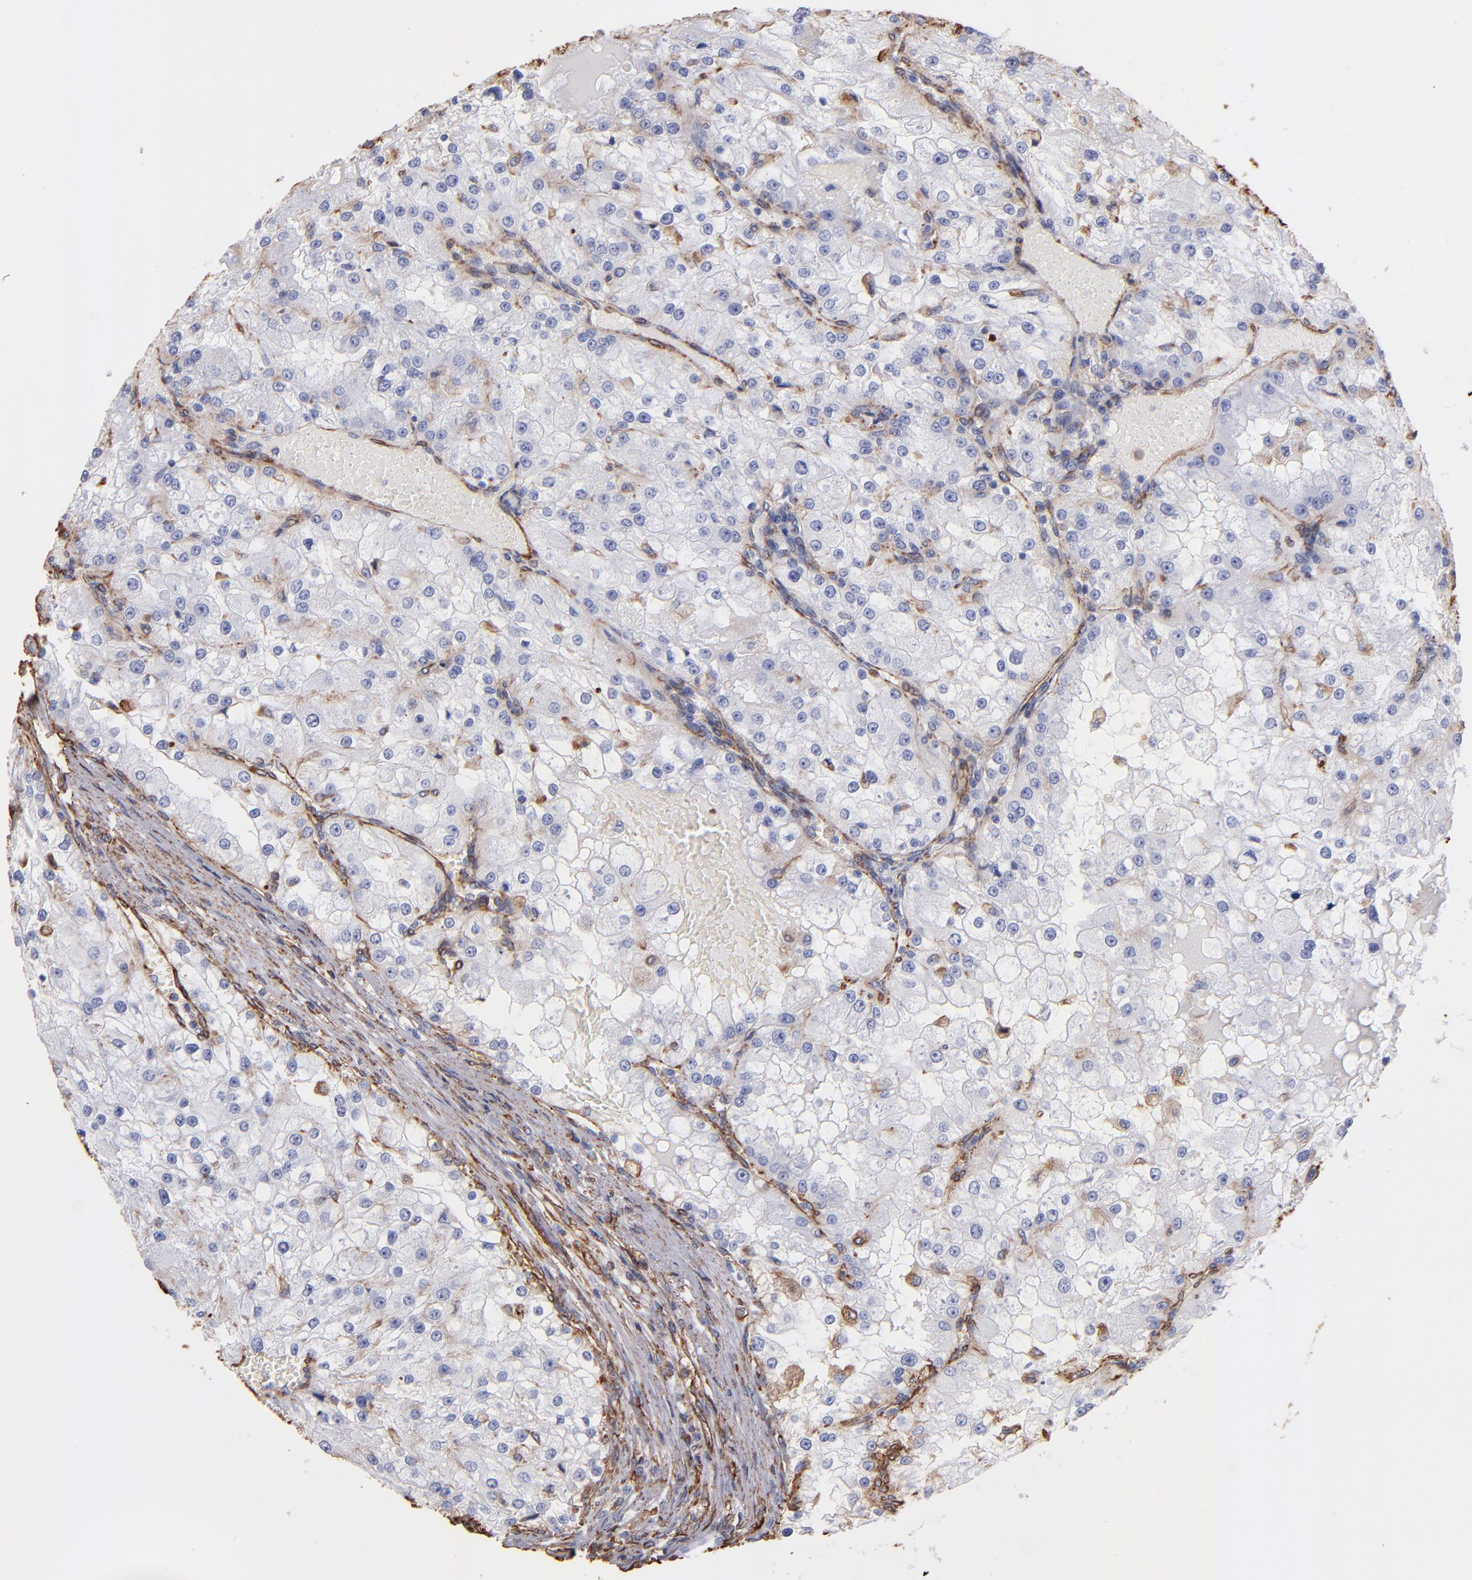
{"staining": {"intensity": "weak", "quantity": "<25%", "location": "cytoplasmic/membranous"}, "tissue": "renal cancer", "cell_type": "Tumor cells", "image_type": "cancer", "snomed": [{"axis": "morphology", "description": "Adenocarcinoma, NOS"}, {"axis": "topography", "description": "Kidney"}], "caption": "DAB (3,3'-diaminobenzidine) immunohistochemical staining of human adenocarcinoma (renal) exhibits no significant positivity in tumor cells.", "gene": "VIM", "patient": {"sex": "female", "age": 74}}